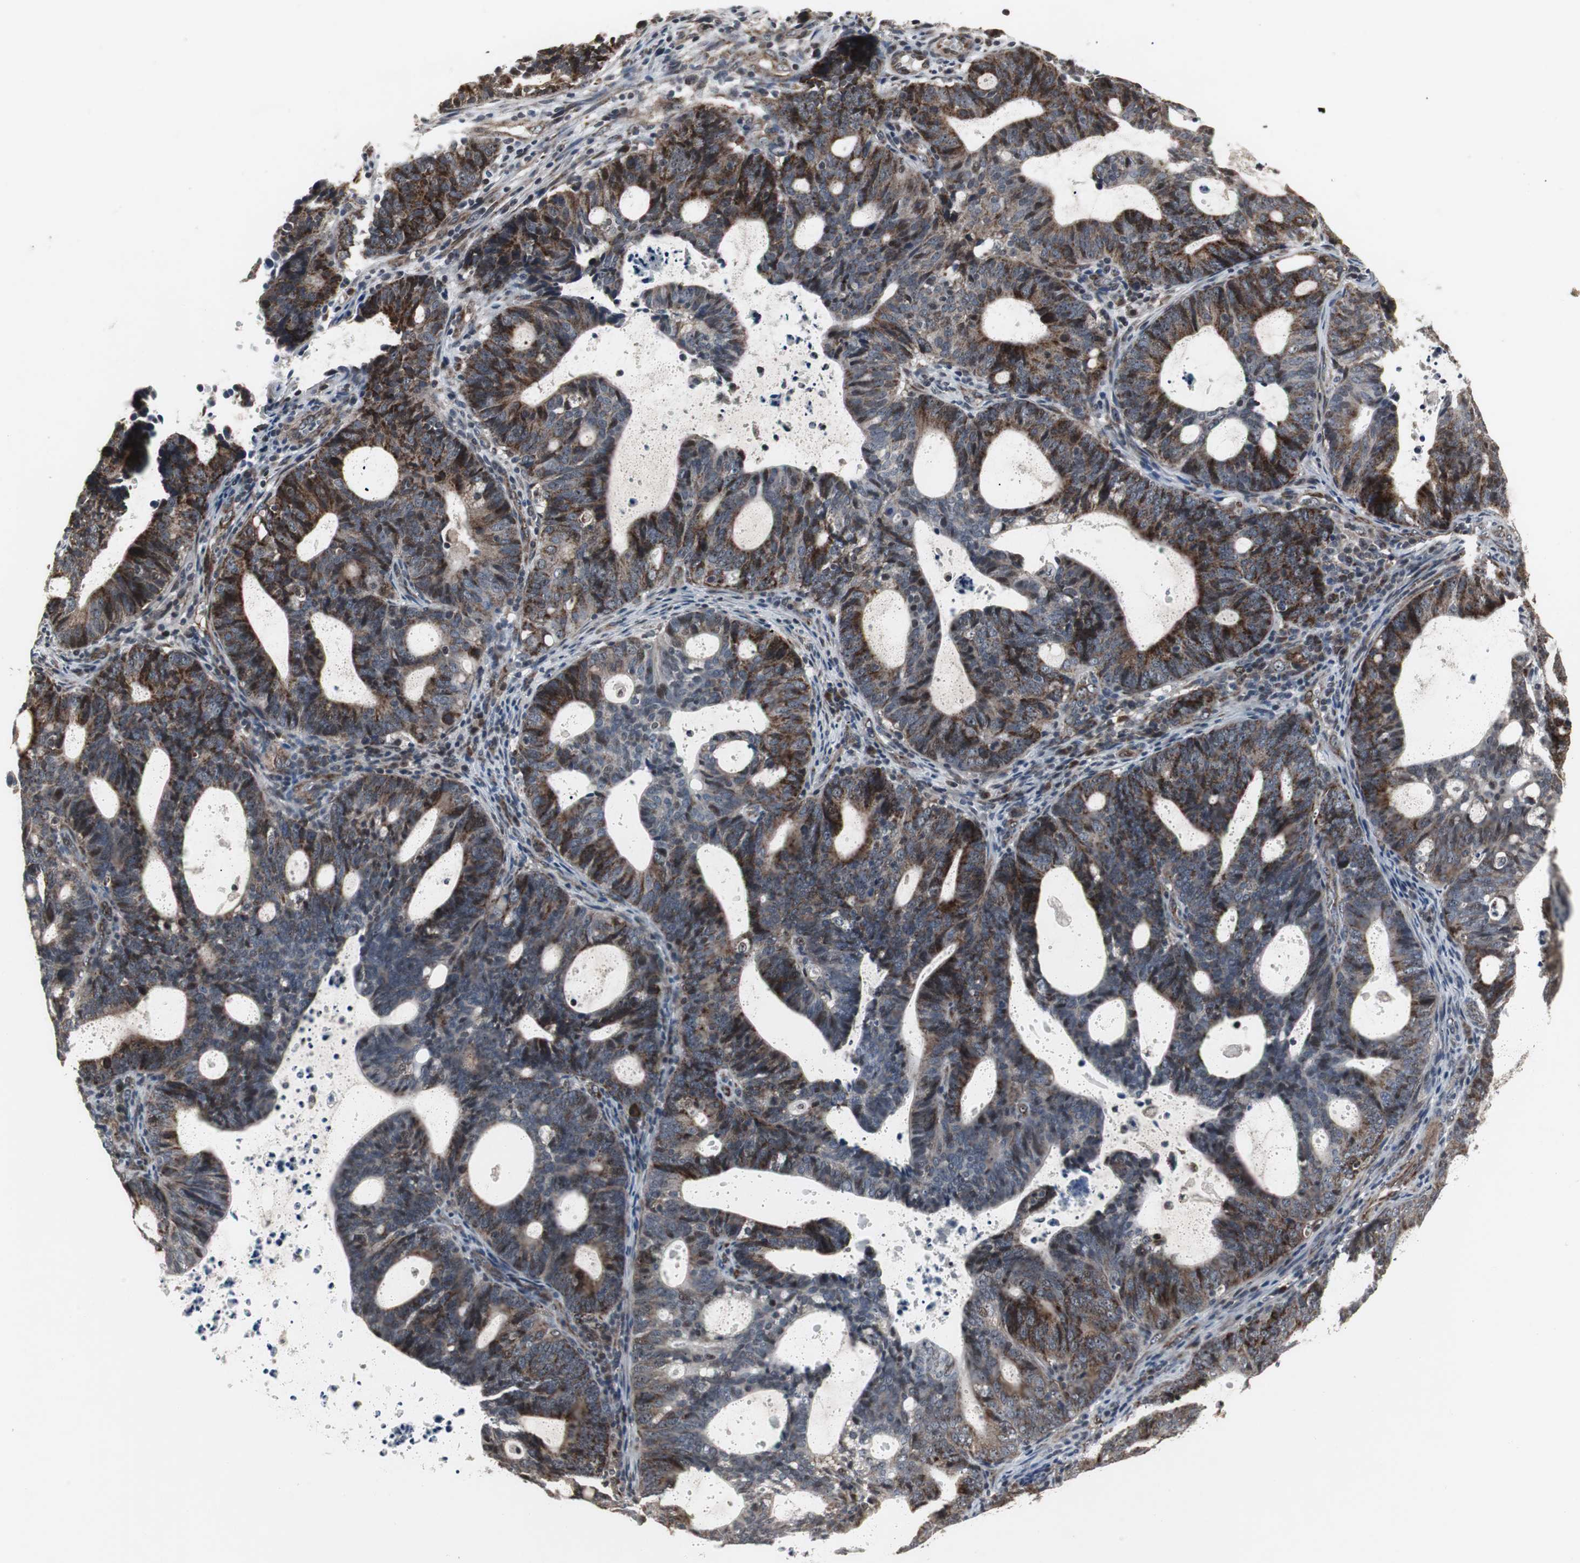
{"staining": {"intensity": "strong", "quantity": ">75%", "location": "cytoplasmic/membranous"}, "tissue": "endometrial cancer", "cell_type": "Tumor cells", "image_type": "cancer", "snomed": [{"axis": "morphology", "description": "Adenocarcinoma, NOS"}, {"axis": "topography", "description": "Uterus"}], "caption": "DAB (3,3'-diaminobenzidine) immunohistochemical staining of endometrial cancer exhibits strong cytoplasmic/membranous protein expression in about >75% of tumor cells.", "gene": "MRPL40", "patient": {"sex": "female", "age": 83}}